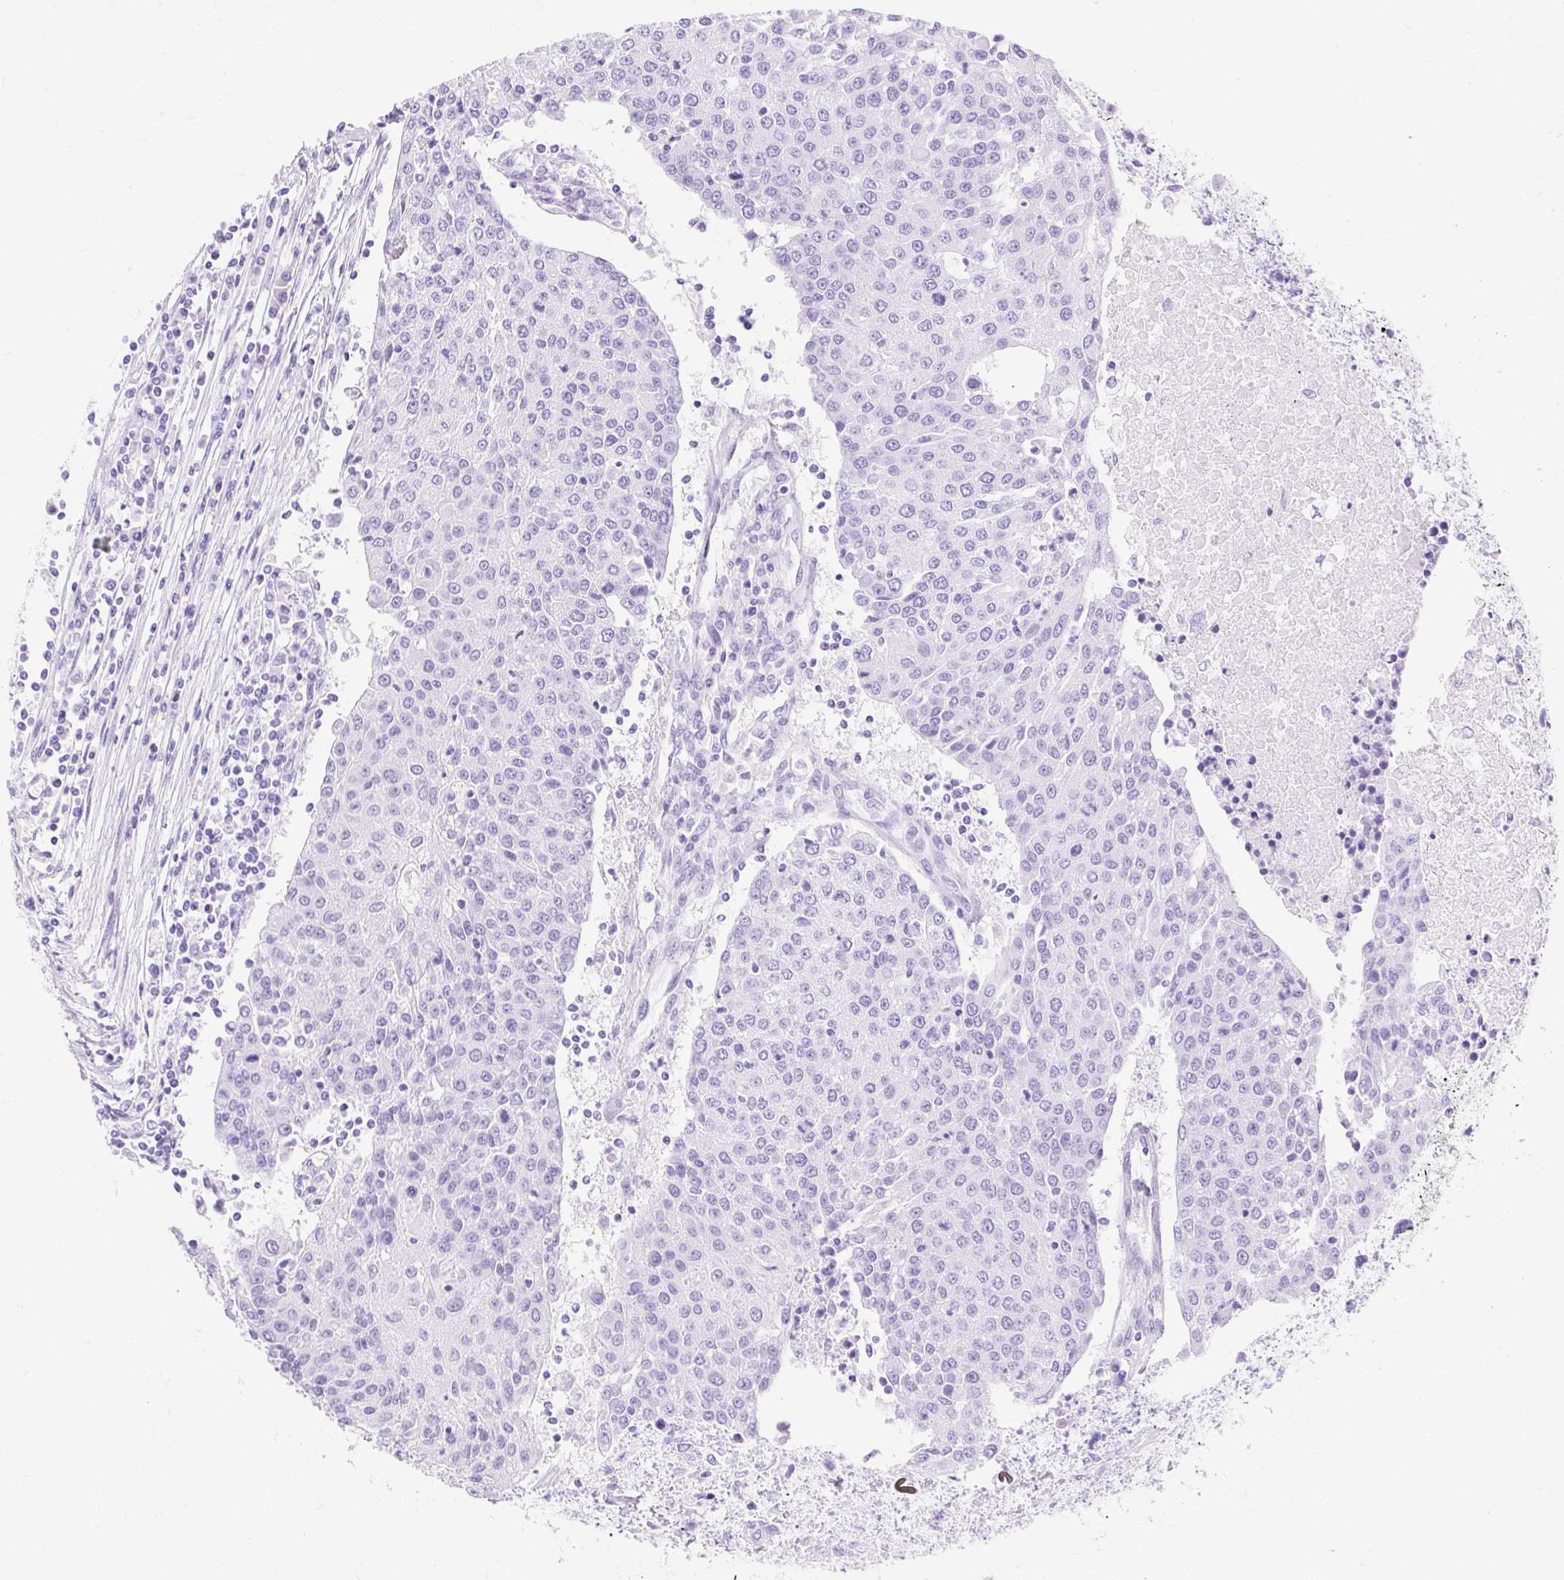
{"staining": {"intensity": "negative", "quantity": "none", "location": "none"}, "tissue": "urothelial cancer", "cell_type": "Tumor cells", "image_type": "cancer", "snomed": [{"axis": "morphology", "description": "Urothelial carcinoma, High grade"}, {"axis": "topography", "description": "Urinary bladder"}], "caption": "Immunohistochemistry (IHC) image of human urothelial carcinoma (high-grade) stained for a protein (brown), which exhibits no staining in tumor cells. The staining was performed using DAB to visualize the protein expression in brown, while the nuclei were stained in blue with hematoxylin (Magnification: 20x).", "gene": "MBP", "patient": {"sex": "female", "age": 85}}